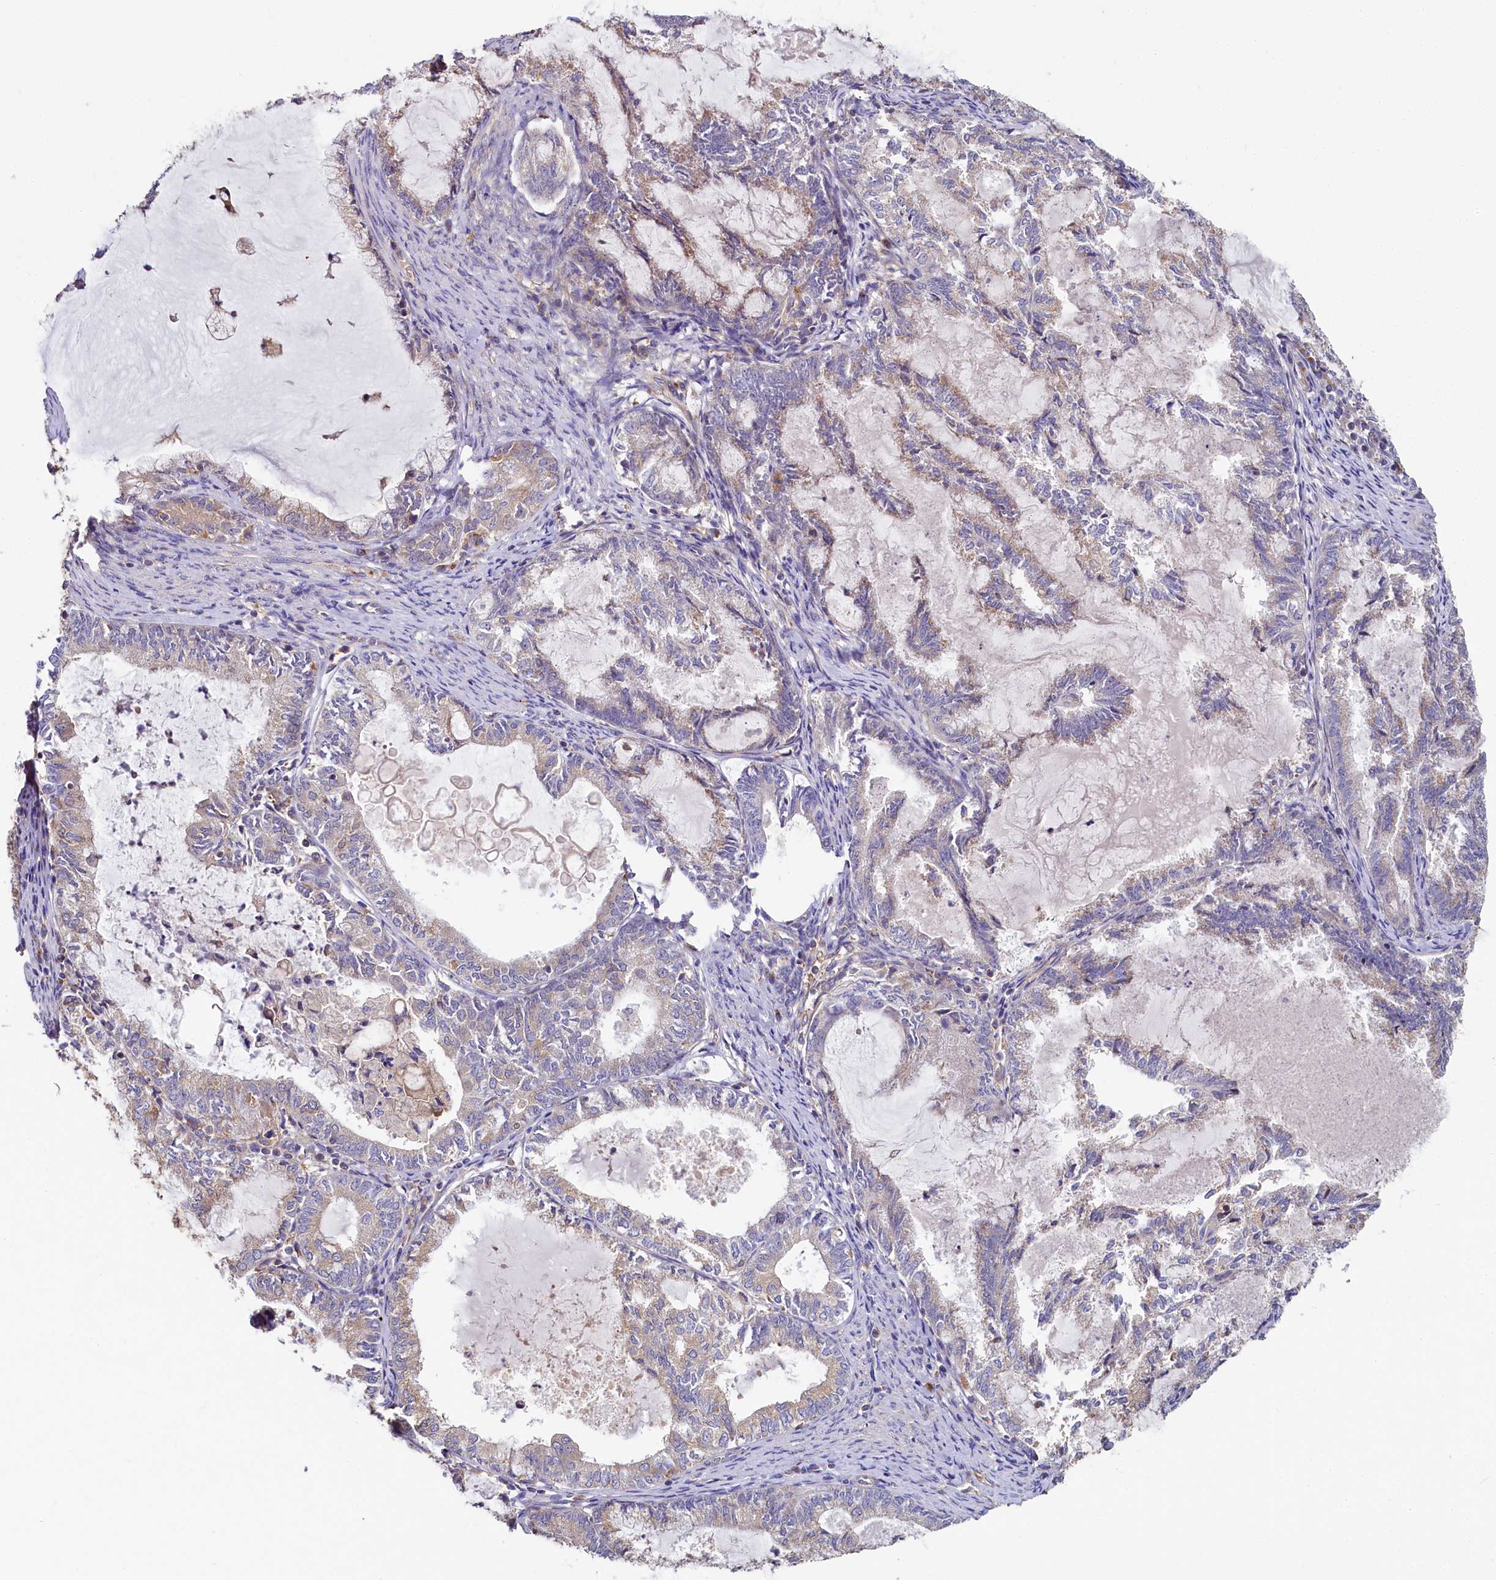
{"staining": {"intensity": "weak", "quantity": "<25%", "location": "cytoplasmic/membranous"}, "tissue": "endometrial cancer", "cell_type": "Tumor cells", "image_type": "cancer", "snomed": [{"axis": "morphology", "description": "Adenocarcinoma, NOS"}, {"axis": "topography", "description": "Endometrium"}], "caption": "An IHC photomicrograph of endometrial cancer is shown. There is no staining in tumor cells of endometrial cancer.", "gene": "PPIP5K1", "patient": {"sex": "female", "age": 86}}